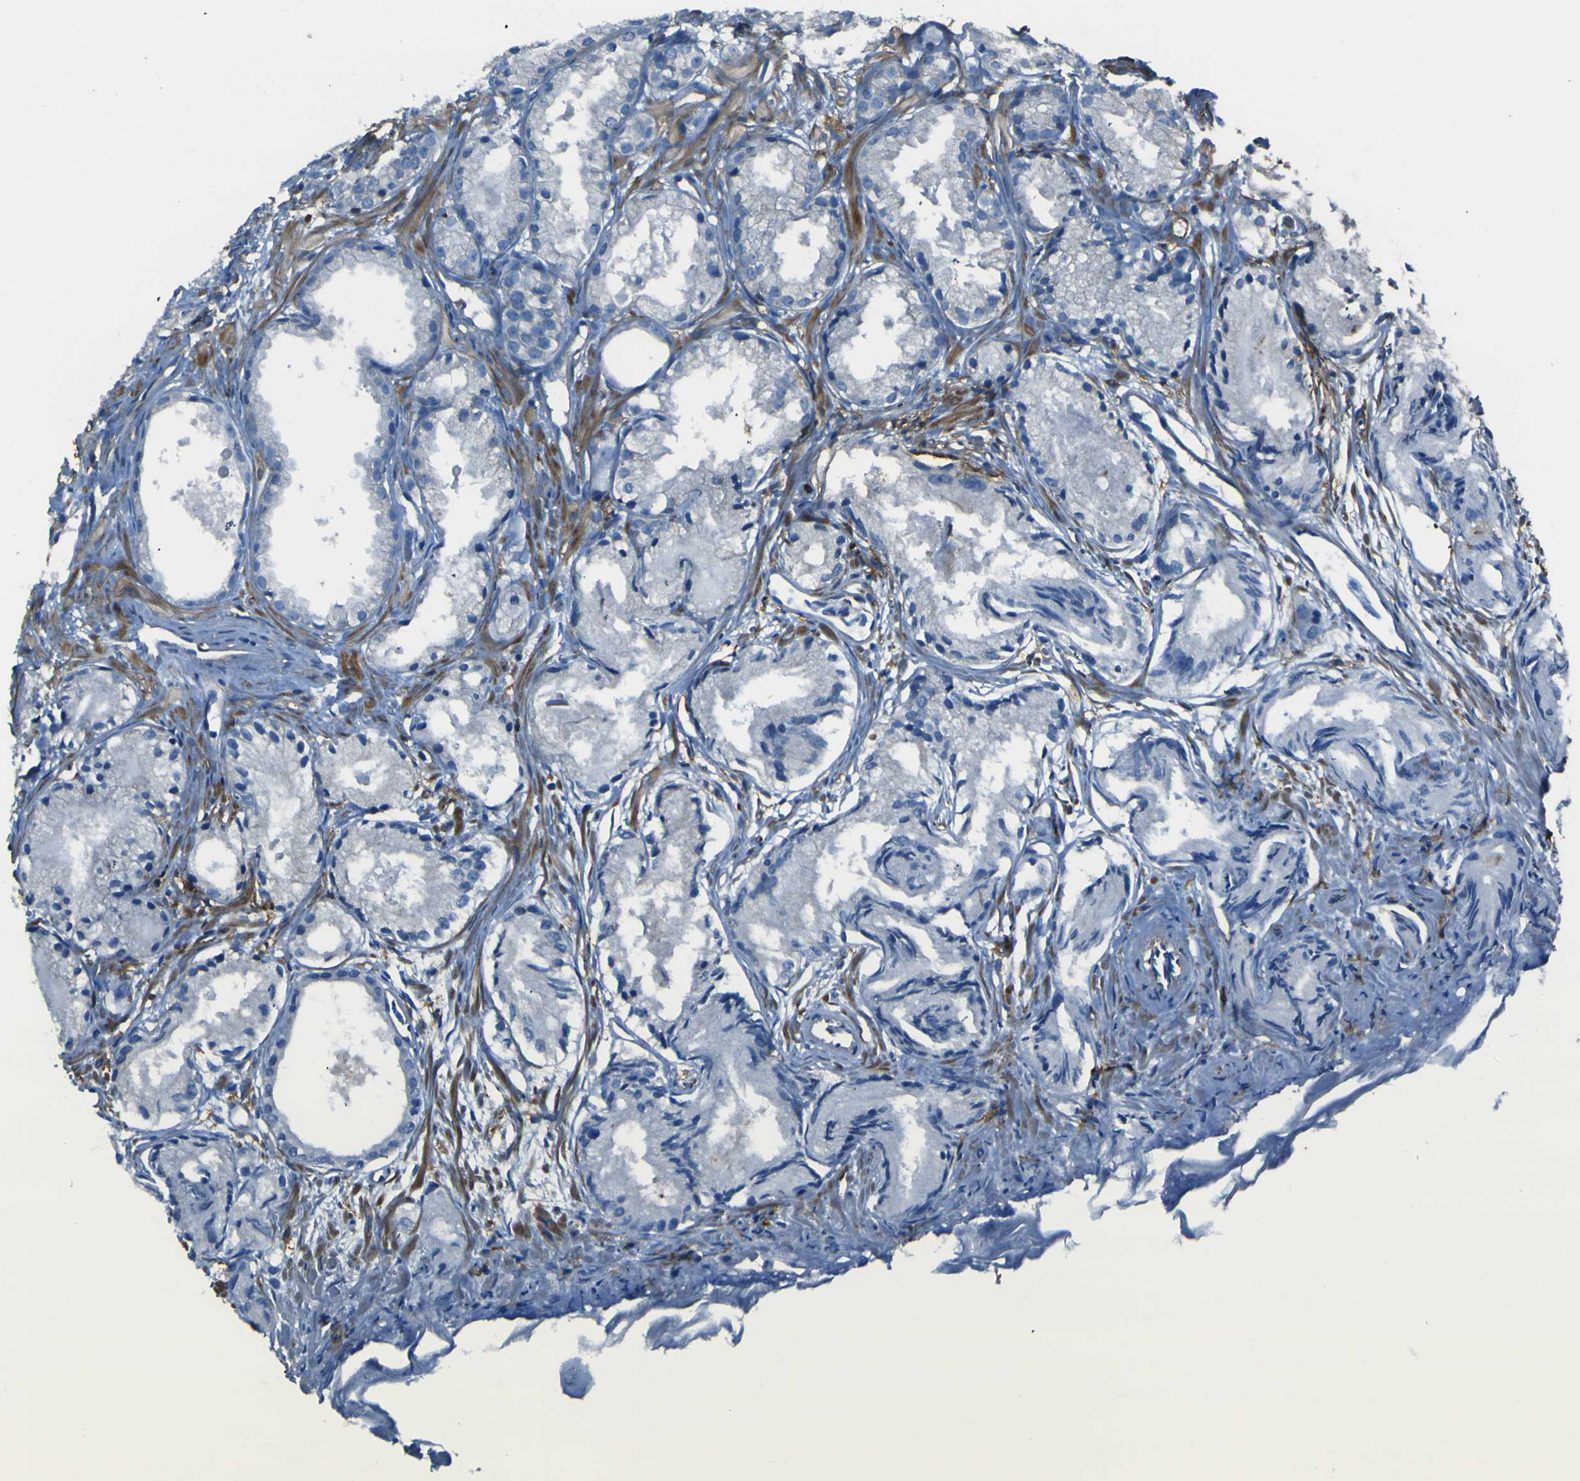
{"staining": {"intensity": "negative", "quantity": "none", "location": "none"}, "tissue": "prostate cancer", "cell_type": "Tumor cells", "image_type": "cancer", "snomed": [{"axis": "morphology", "description": "Adenocarcinoma, Low grade"}, {"axis": "topography", "description": "Prostate"}], "caption": "Tumor cells are negative for protein expression in human prostate adenocarcinoma (low-grade). (DAB immunohistochemistry with hematoxylin counter stain).", "gene": "LAIR1", "patient": {"sex": "male", "age": 72}}